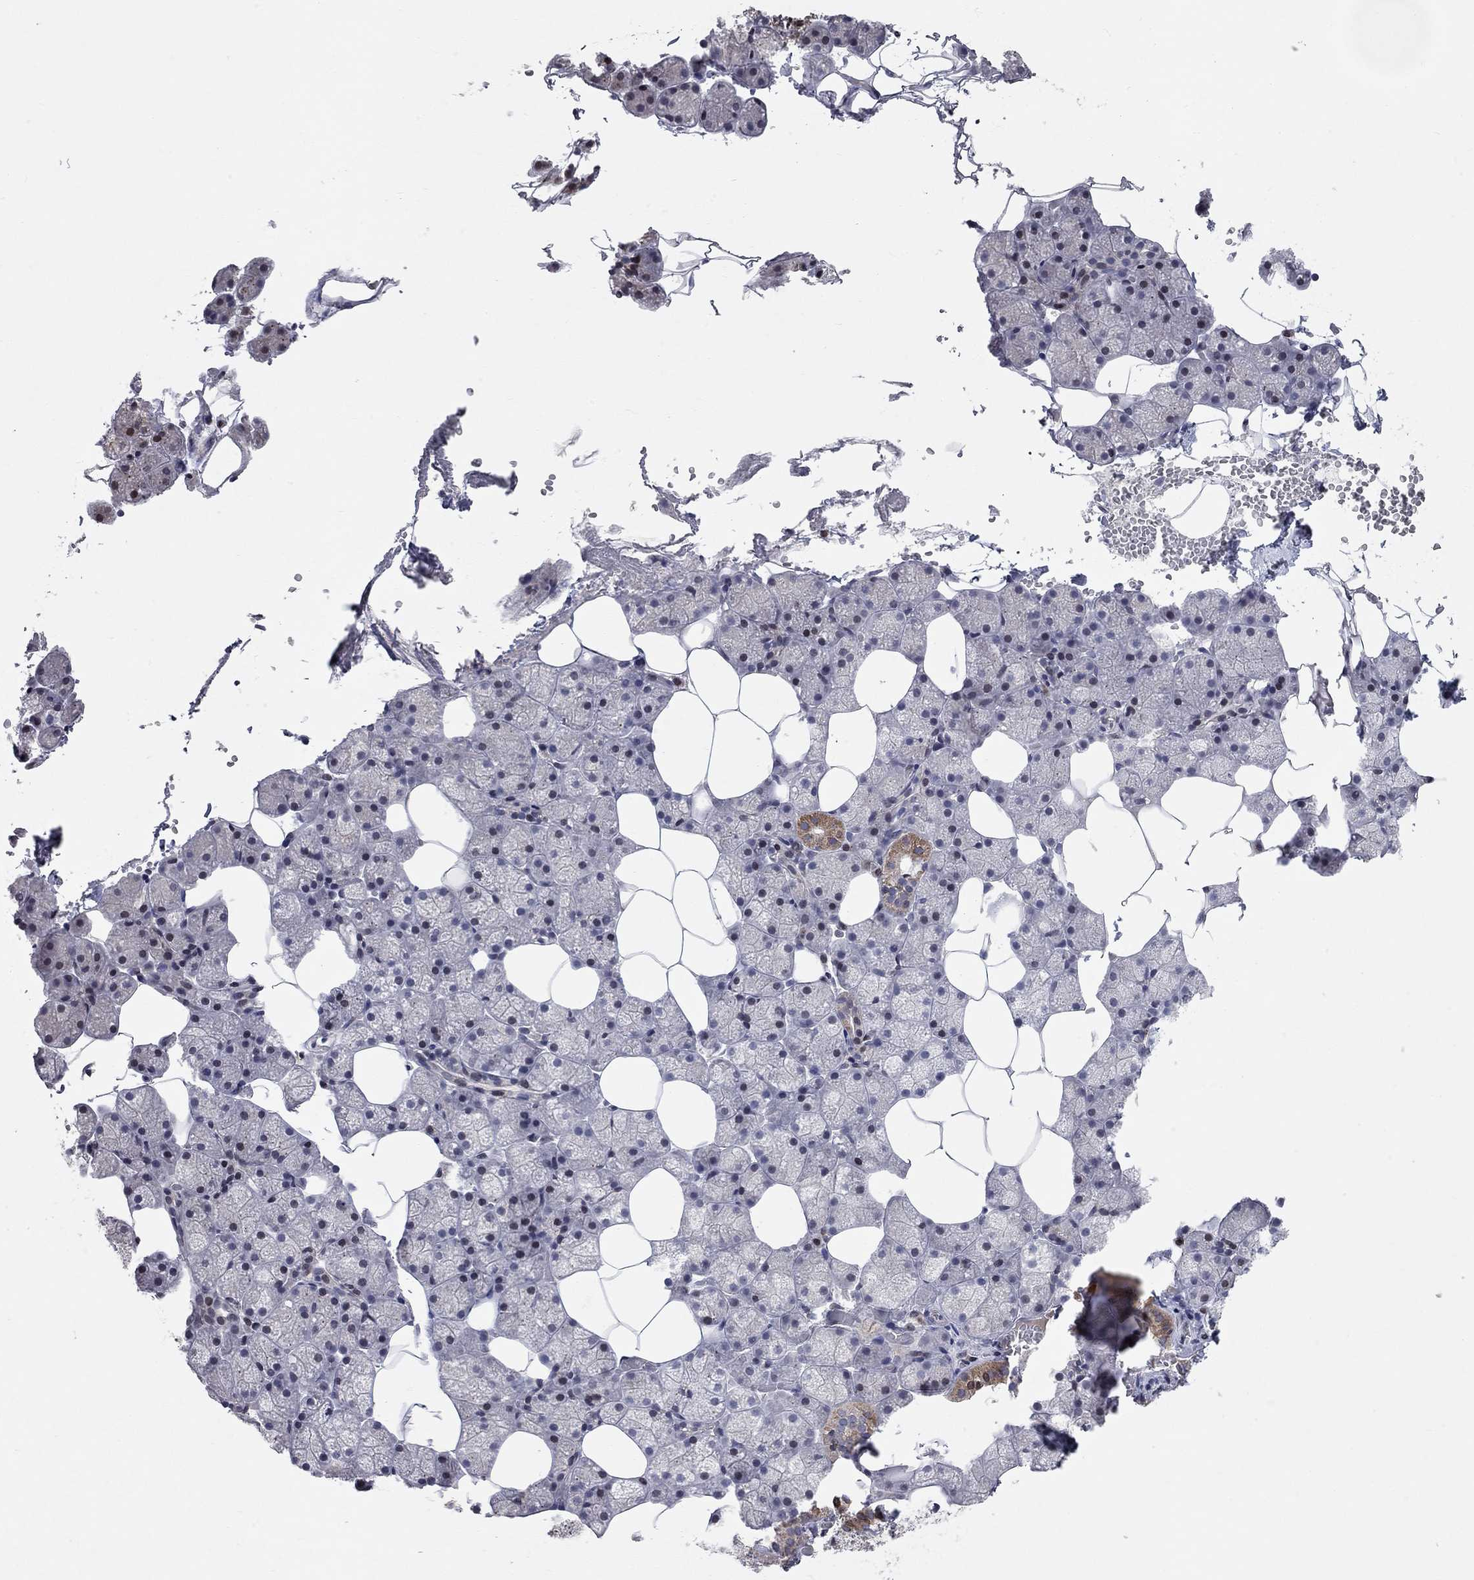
{"staining": {"intensity": "strong", "quantity": "<25%", "location": "cytoplasmic/membranous"}, "tissue": "salivary gland", "cell_type": "Glandular cells", "image_type": "normal", "snomed": [{"axis": "morphology", "description": "Normal tissue, NOS"}, {"axis": "topography", "description": "Salivary gland"}], "caption": "The micrograph exhibits staining of benign salivary gland, revealing strong cytoplasmic/membranous protein positivity (brown color) within glandular cells. (IHC, brightfield microscopy, high magnification).", "gene": "ERN2", "patient": {"sex": "male", "age": 38}}